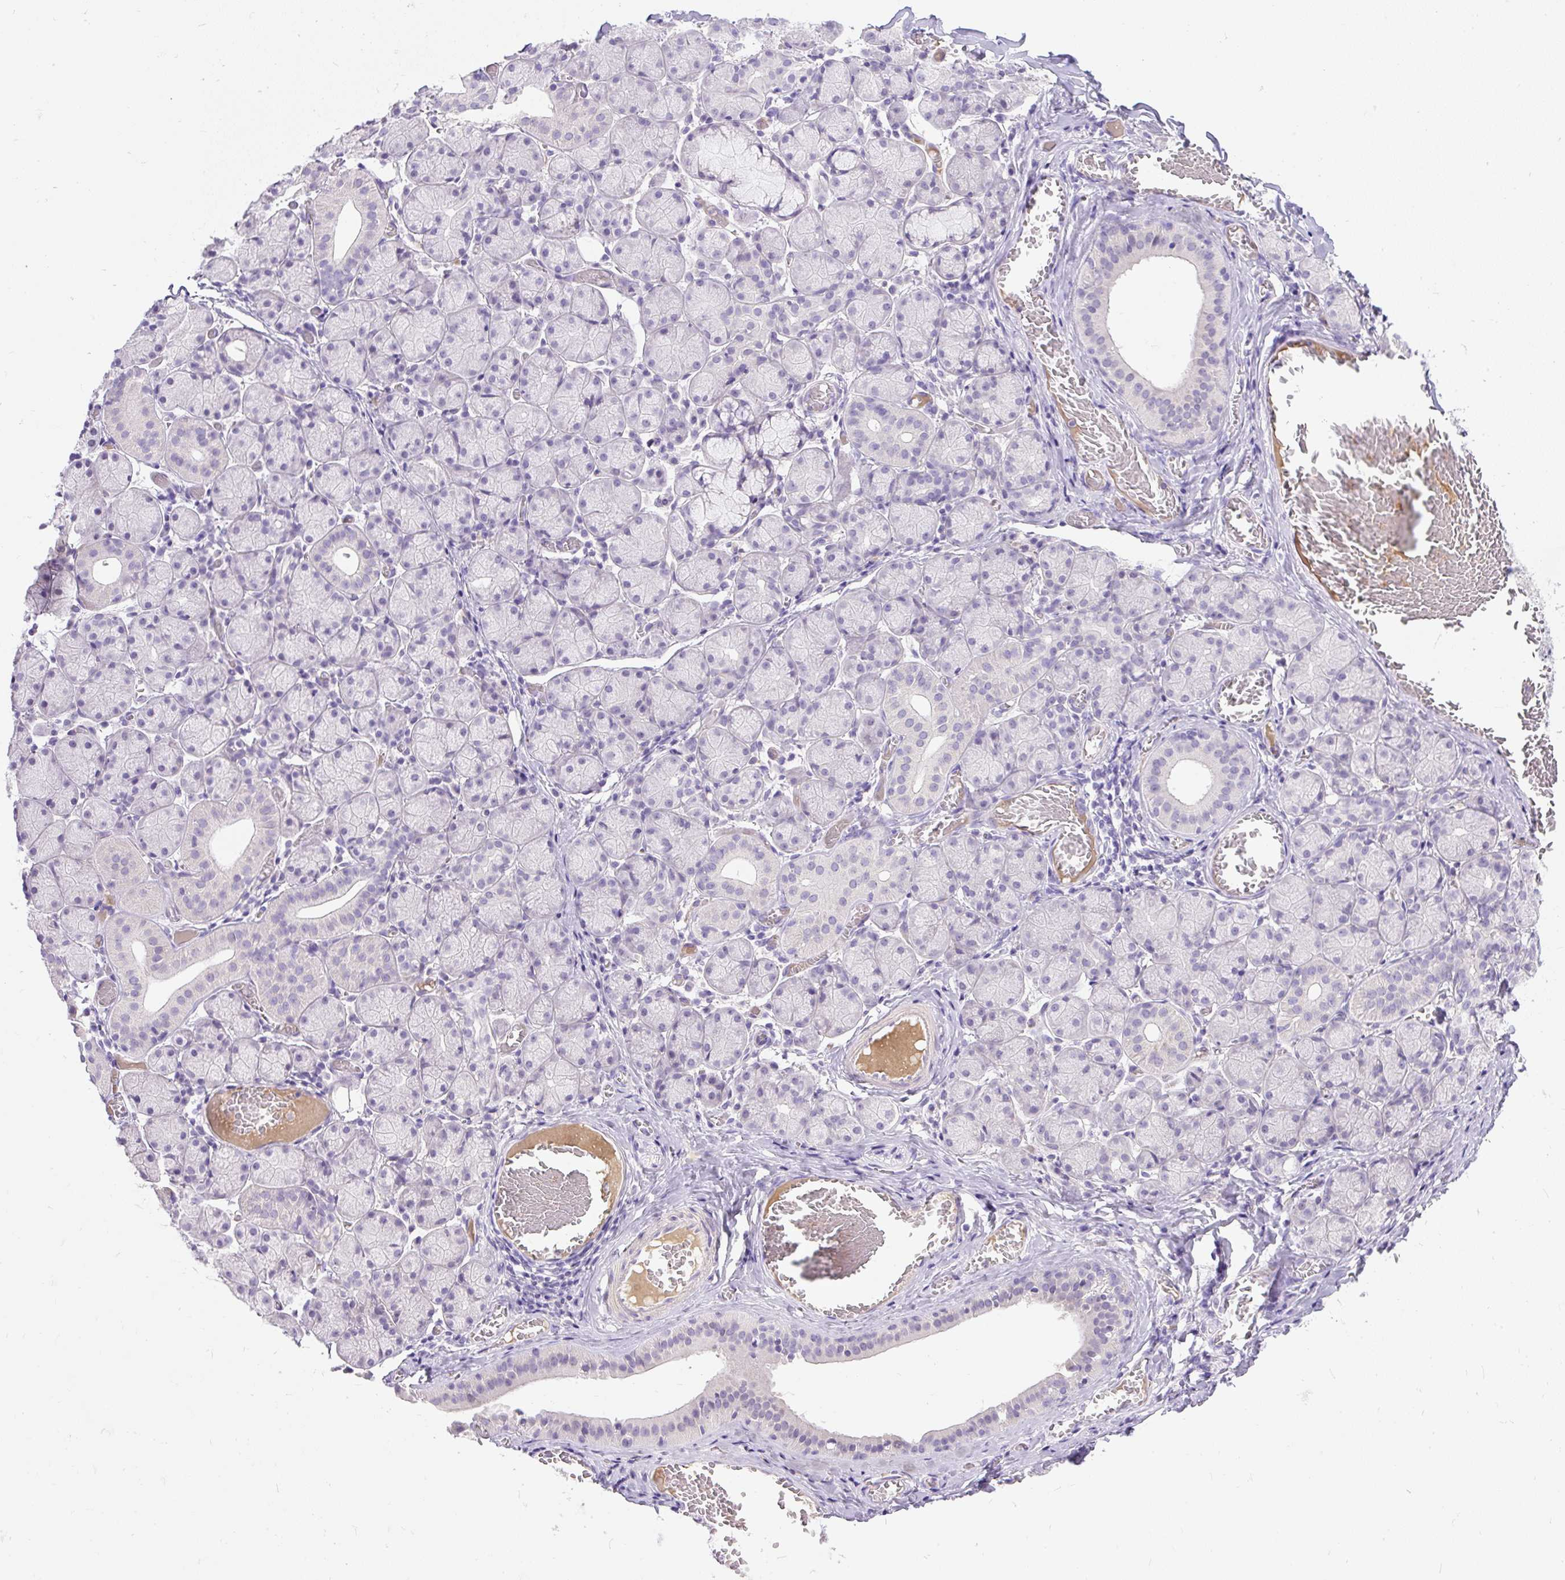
{"staining": {"intensity": "negative", "quantity": "none", "location": "none"}, "tissue": "salivary gland", "cell_type": "Glandular cells", "image_type": "normal", "snomed": [{"axis": "morphology", "description": "Normal tissue, NOS"}, {"axis": "topography", "description": "Salivary gland"}], "caption": "The immunohistochemistry photomicrograph has no significant positivity in glandular cells of salivary gland. (DAB (3,3'-diaminobenzidine) immunohistochemistry (IHC) visualized using brightfield microscopy, high magnification).", "gene": "KRTAP20", "patient": {"sex": "female", "age": 24}}